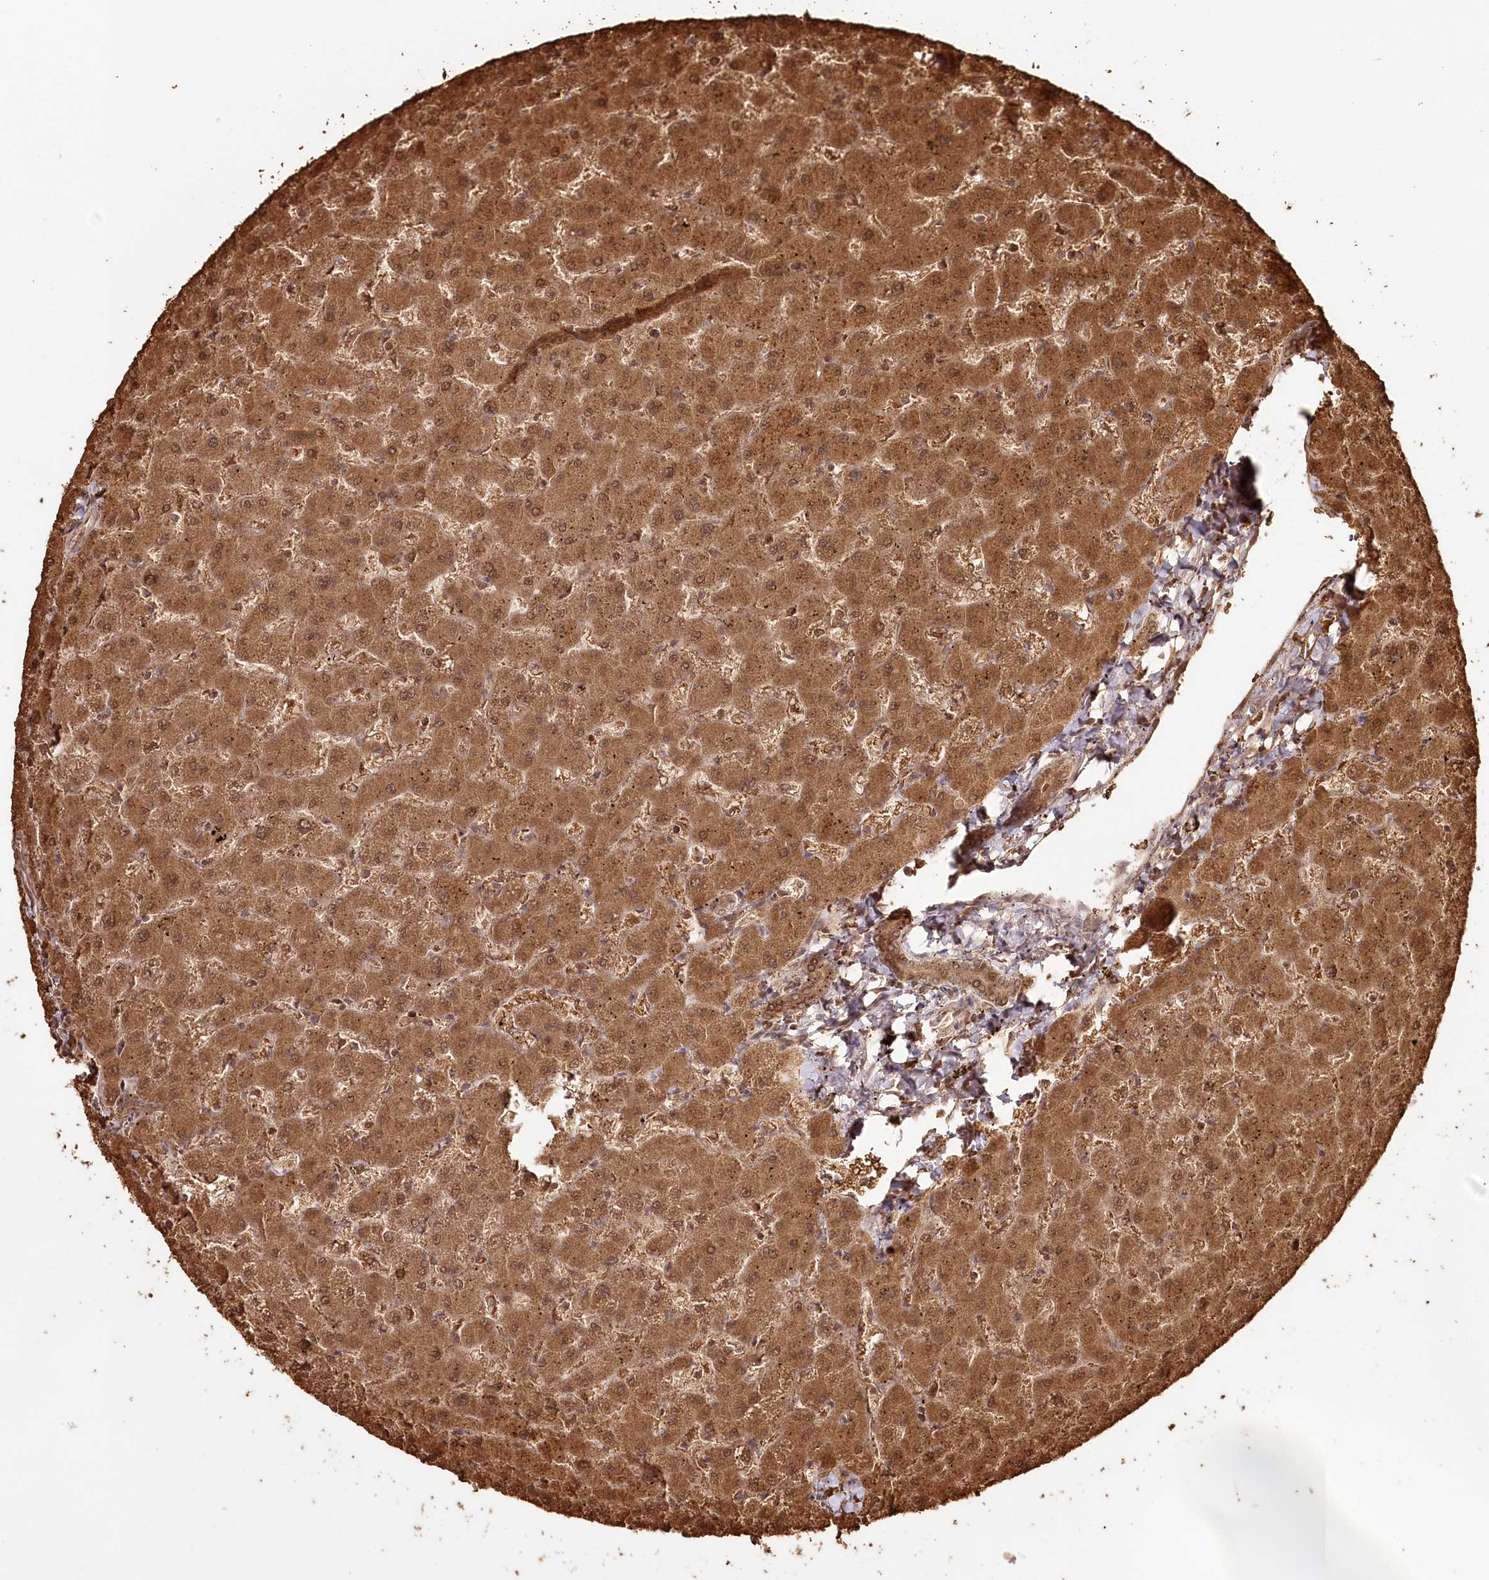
{"staining": {"intensity": "moderate", "quantity": ">75%", "location": "cytoplasmic/membranous,nuclear"}, "tissue": "liver", "cell_type": "Cholangiocytes", "image_type": "normal", "snomed": [{"axis": "morphology", "description": "Normal tissue, NOS"}, {"axis": "topography", "description": "Liver"}], "caption": "Approximately >75% of cholangiocytes in normal human liver show moderate cytoplasmic/membranous,nuclear protein expression as visualized by brown immunohistochemical staining.", "gene": "ULK2", "patient": {"sex": "female", "age": 63}}